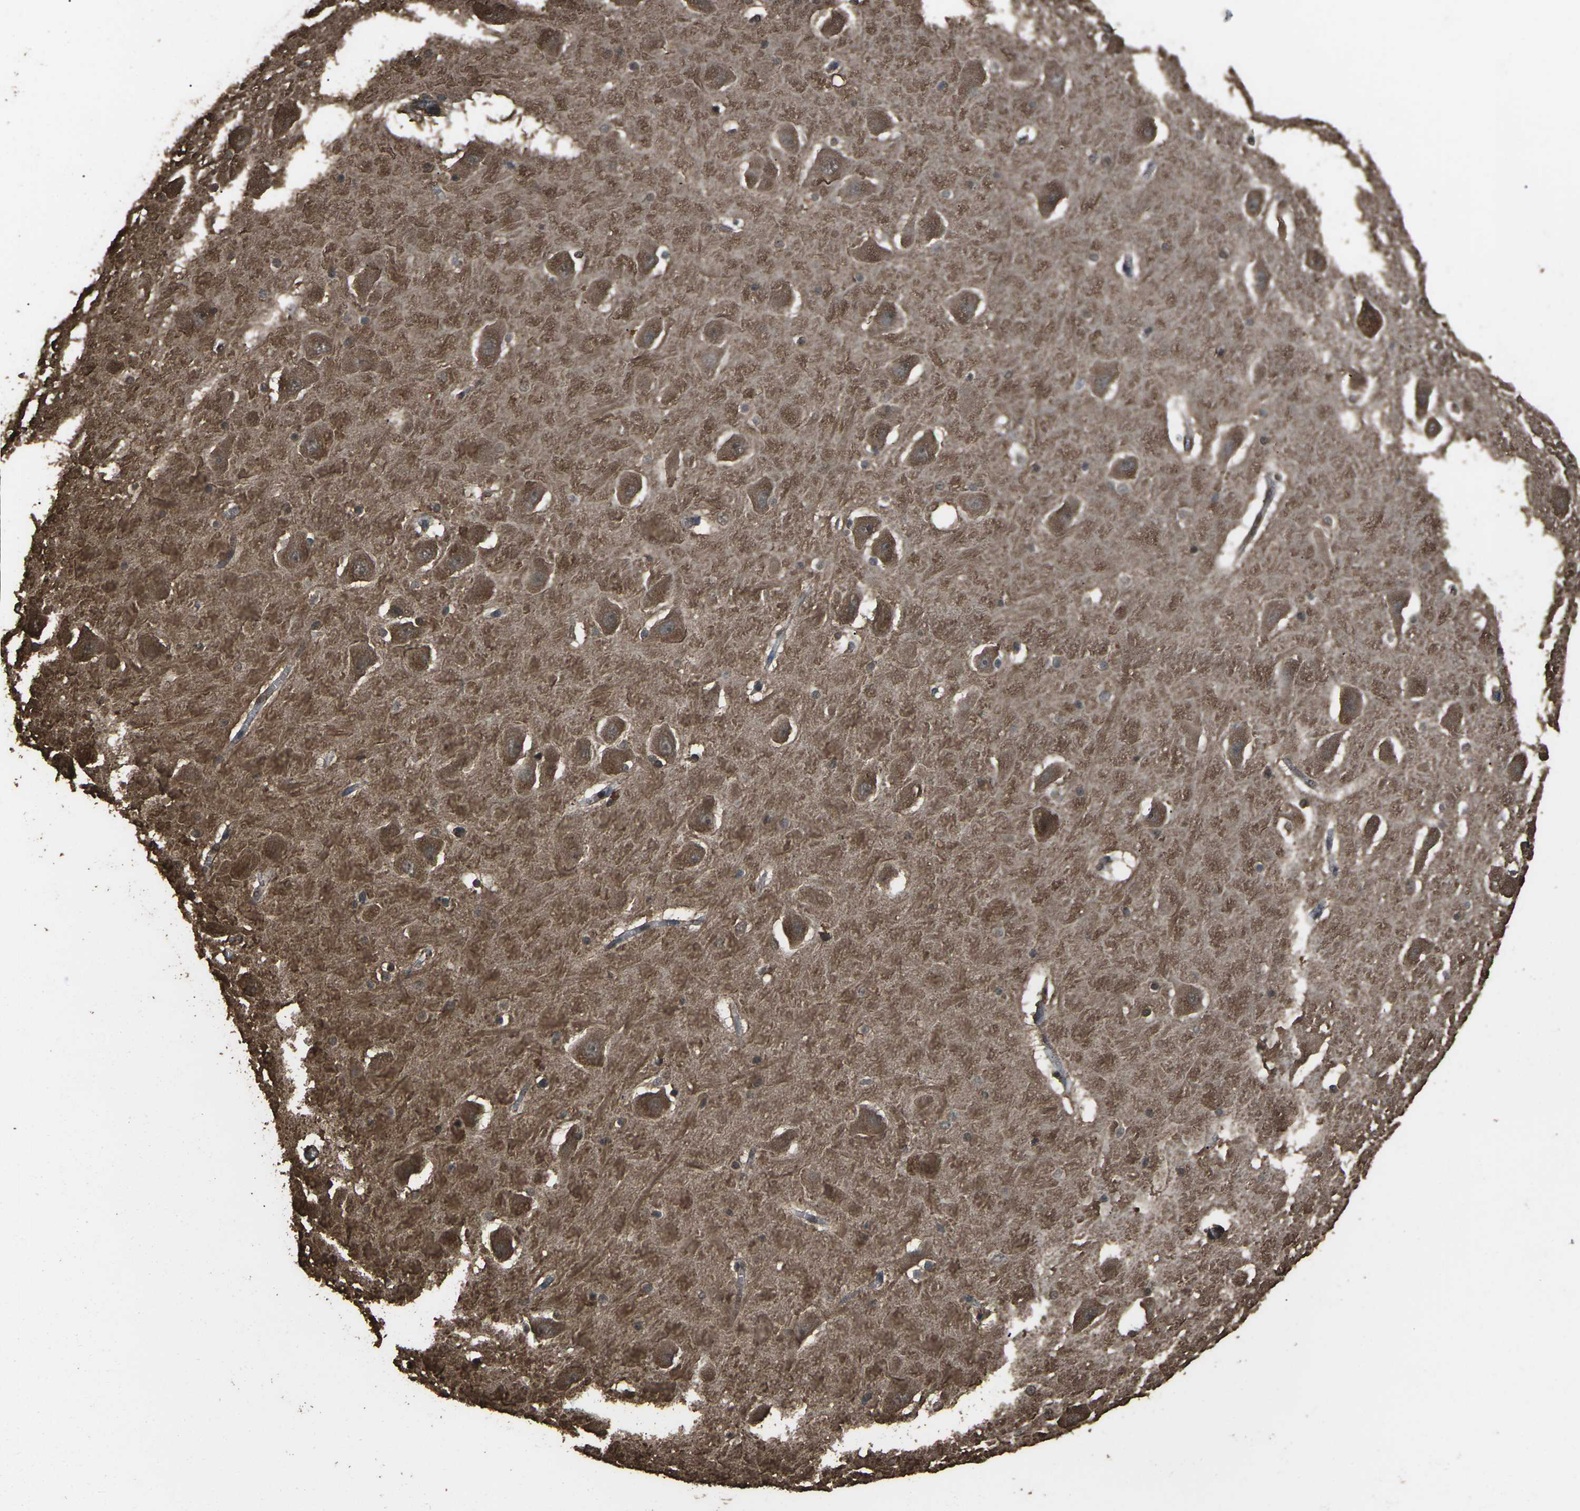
{"staining": {"intensity": "moderate", "quantity": "25%-75%", "location": "cytoplasmic/membranous,nuclear"}, "tissue": "hippocampus", "cell_type": "Glial cells", "image_type": "normal", "snomed": [{"axis": "morphology", "description": "Normal tissue, NOS"}, {"axis": "topography", "description": "Hippocampus"}], "caption": "About 25%-75% of glial cells in benign human hippocampus display moderate cytoplasmic/membranous,nuclear protein positivity as visualized by brown immunohistochemical staining.", "gene": "DHPS", "patient": {"sex": "male", "age": 45}}